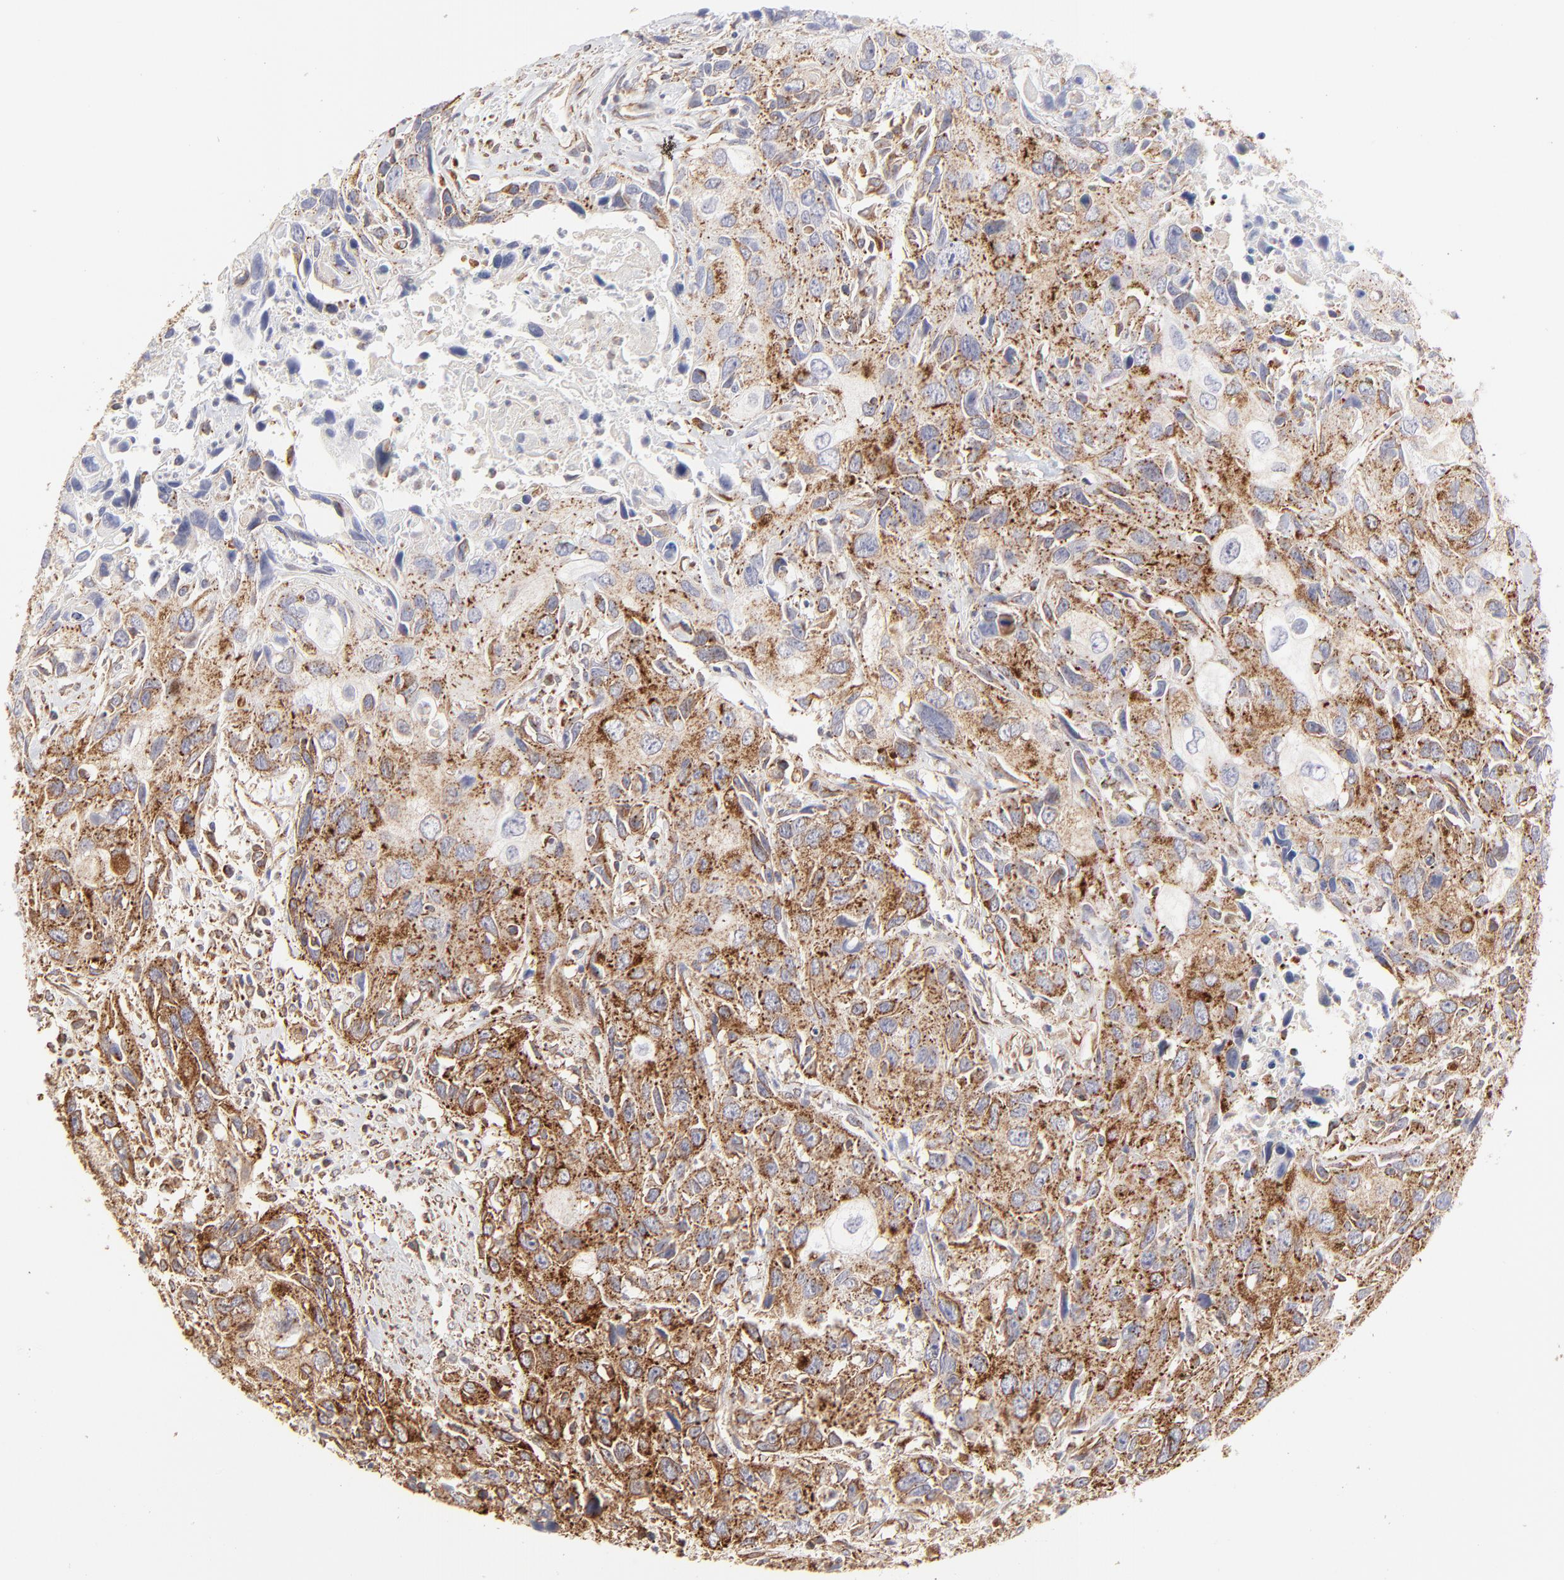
{"staining": {"intensity": "strong", "quantity": ">75%", "location": "cytoplasmic/membranous"}, "tissue": "urothelial cancer", "cell_type": "Tumor cells", "image_type": "cancer", "snomed": [{"axis": "morphology", "description": "Urothelial carcinoma, High grade"}, {"axis": "topography", "description": "Urinary bladder"}], "caption": "Tumor cells exhibit high levels of strong cytoplasmic/membranous positivity in approximately >75% of cells in human urothelial carcinoma (high-grade).", "gene": "COX8C", "patient": {"sex": "male", "age": 71}}